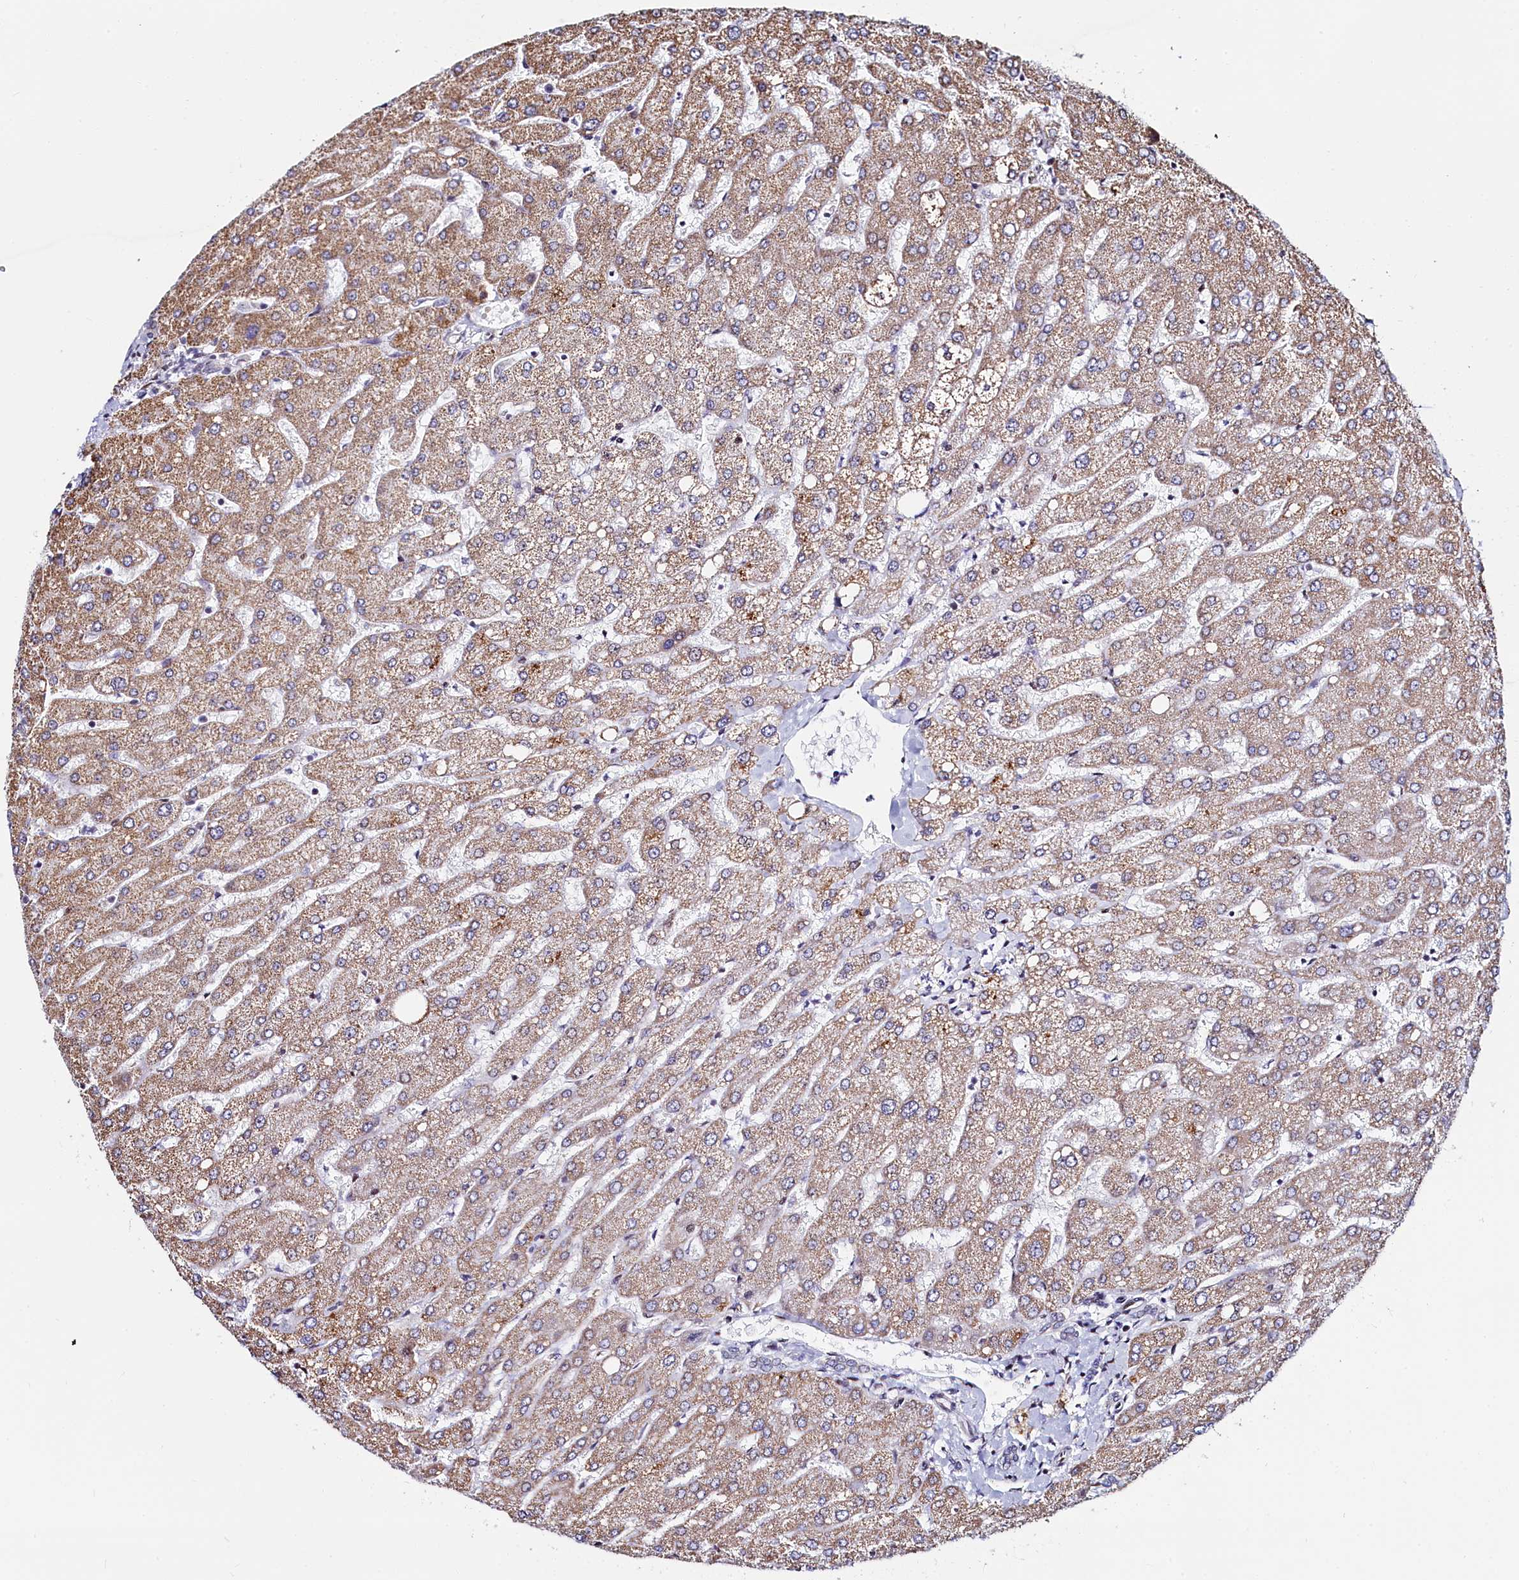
{"staining": {"intensity": "negative", "quantity": "none", "location": "none"}, "tissue": "liver", "cell_type": "Cholangiocytes", "image_type": "normal", "snomed": [{"axis": "morphology", "description": "Normal tissue, NOS"}, {"axis": "topography", "description": "Liver"}], "caption": "Cholangiocytes are negative for protein expression in unremarkable human liver. Nuclei are stained in blue.", "gene": "HDGFL3", "patient": {"sex": "male", "age": 55}}